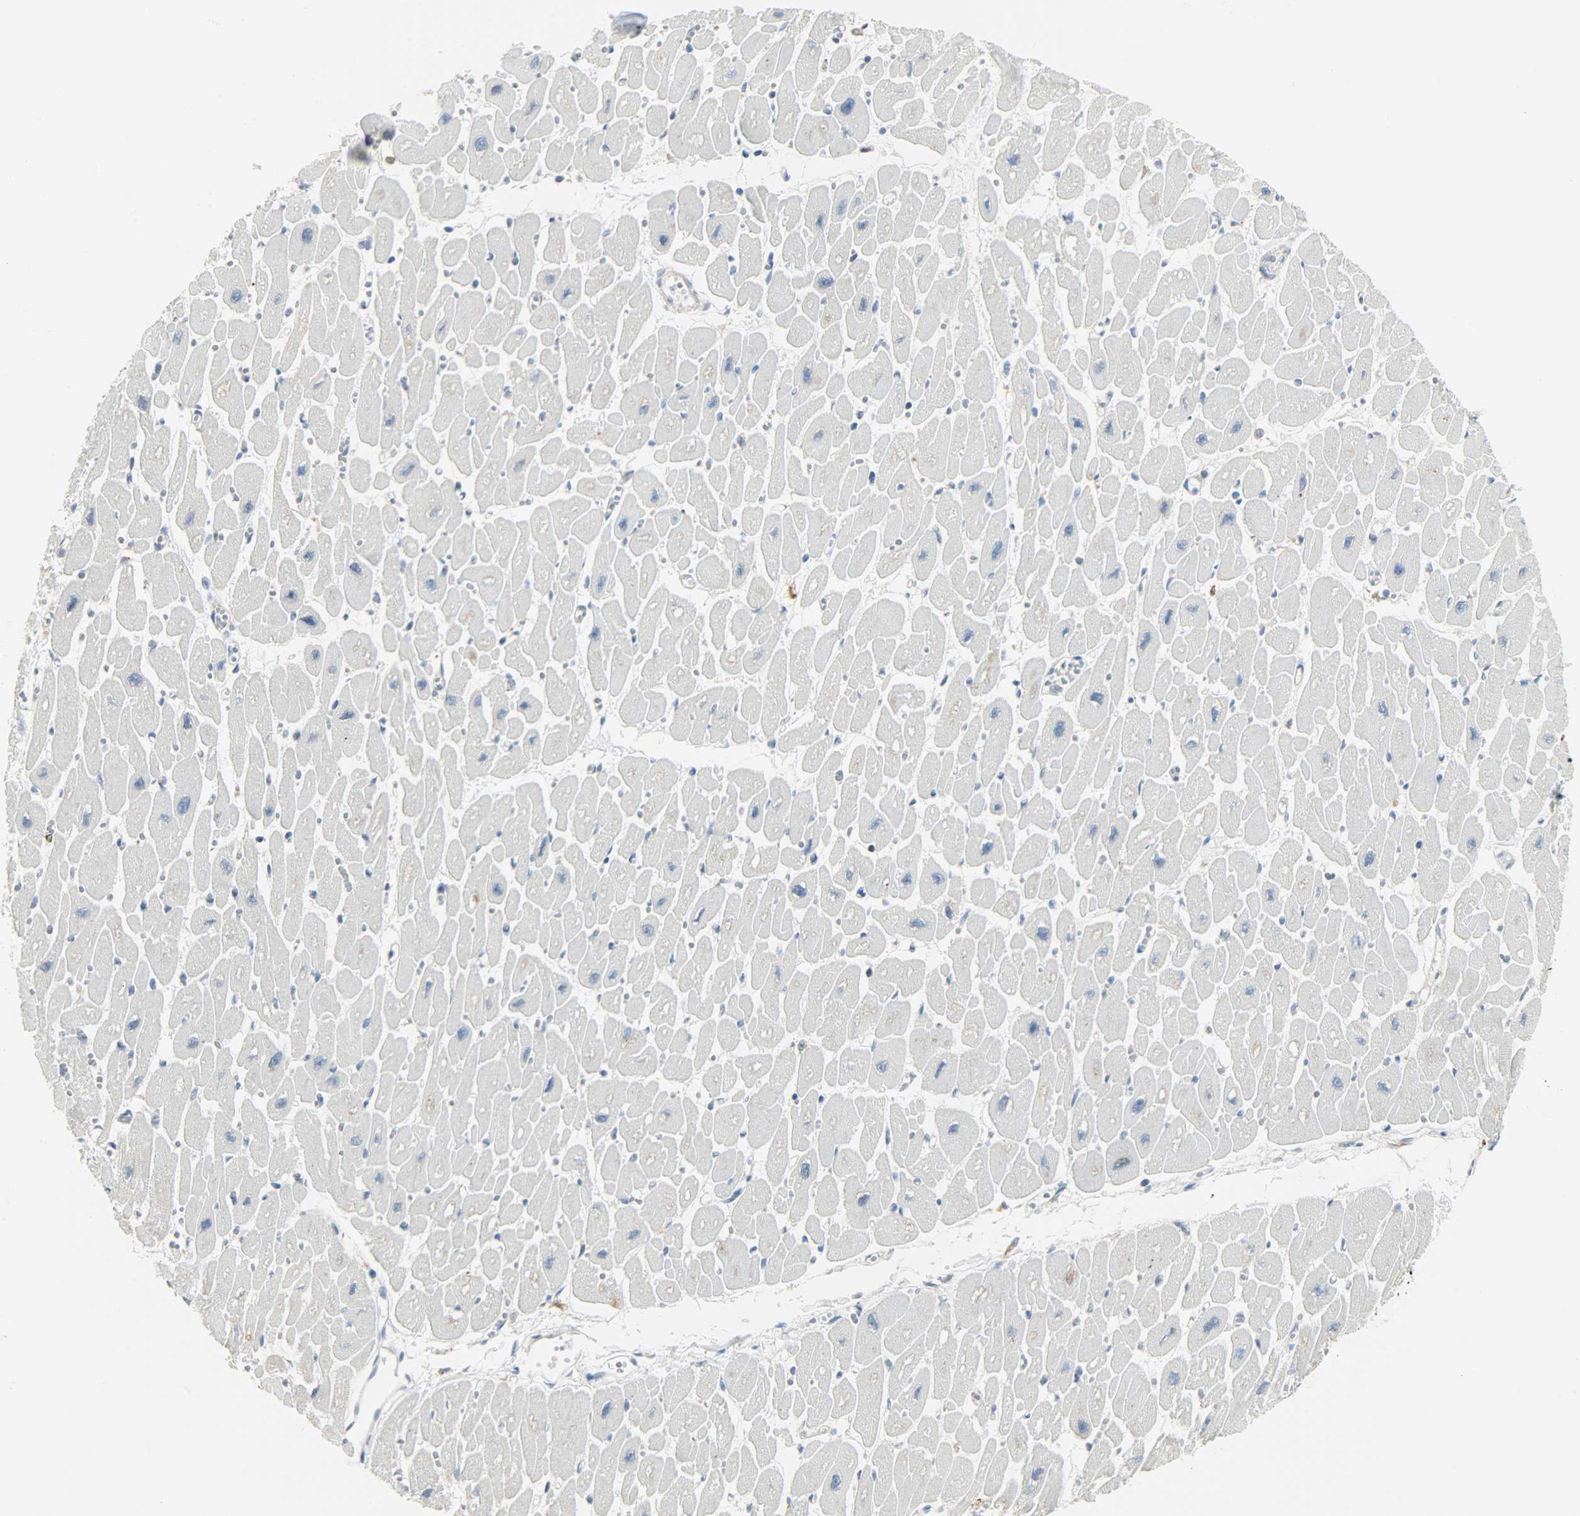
{"staining": {"intensity": "negative", "quantity": "none", "location": "none"}, "tissue": "heart muscle", "cell_type": "Cardiomyocytes", "image_type": "normal", "snomed": [{"axis": "morphology", "description": "Normal tissue, NOS"}, {"axis": "topography", "description": "Heart"}], "caption": "Protein analysis of benign heart muscle displays no significant positivity in cardiomyocytes. (DAB (3,3'-diaminobenzidine) immunohistochemistry with hematoxylin counter stain).", "gene": "CD4", "patient": {"sex": "female", "age": 54}}